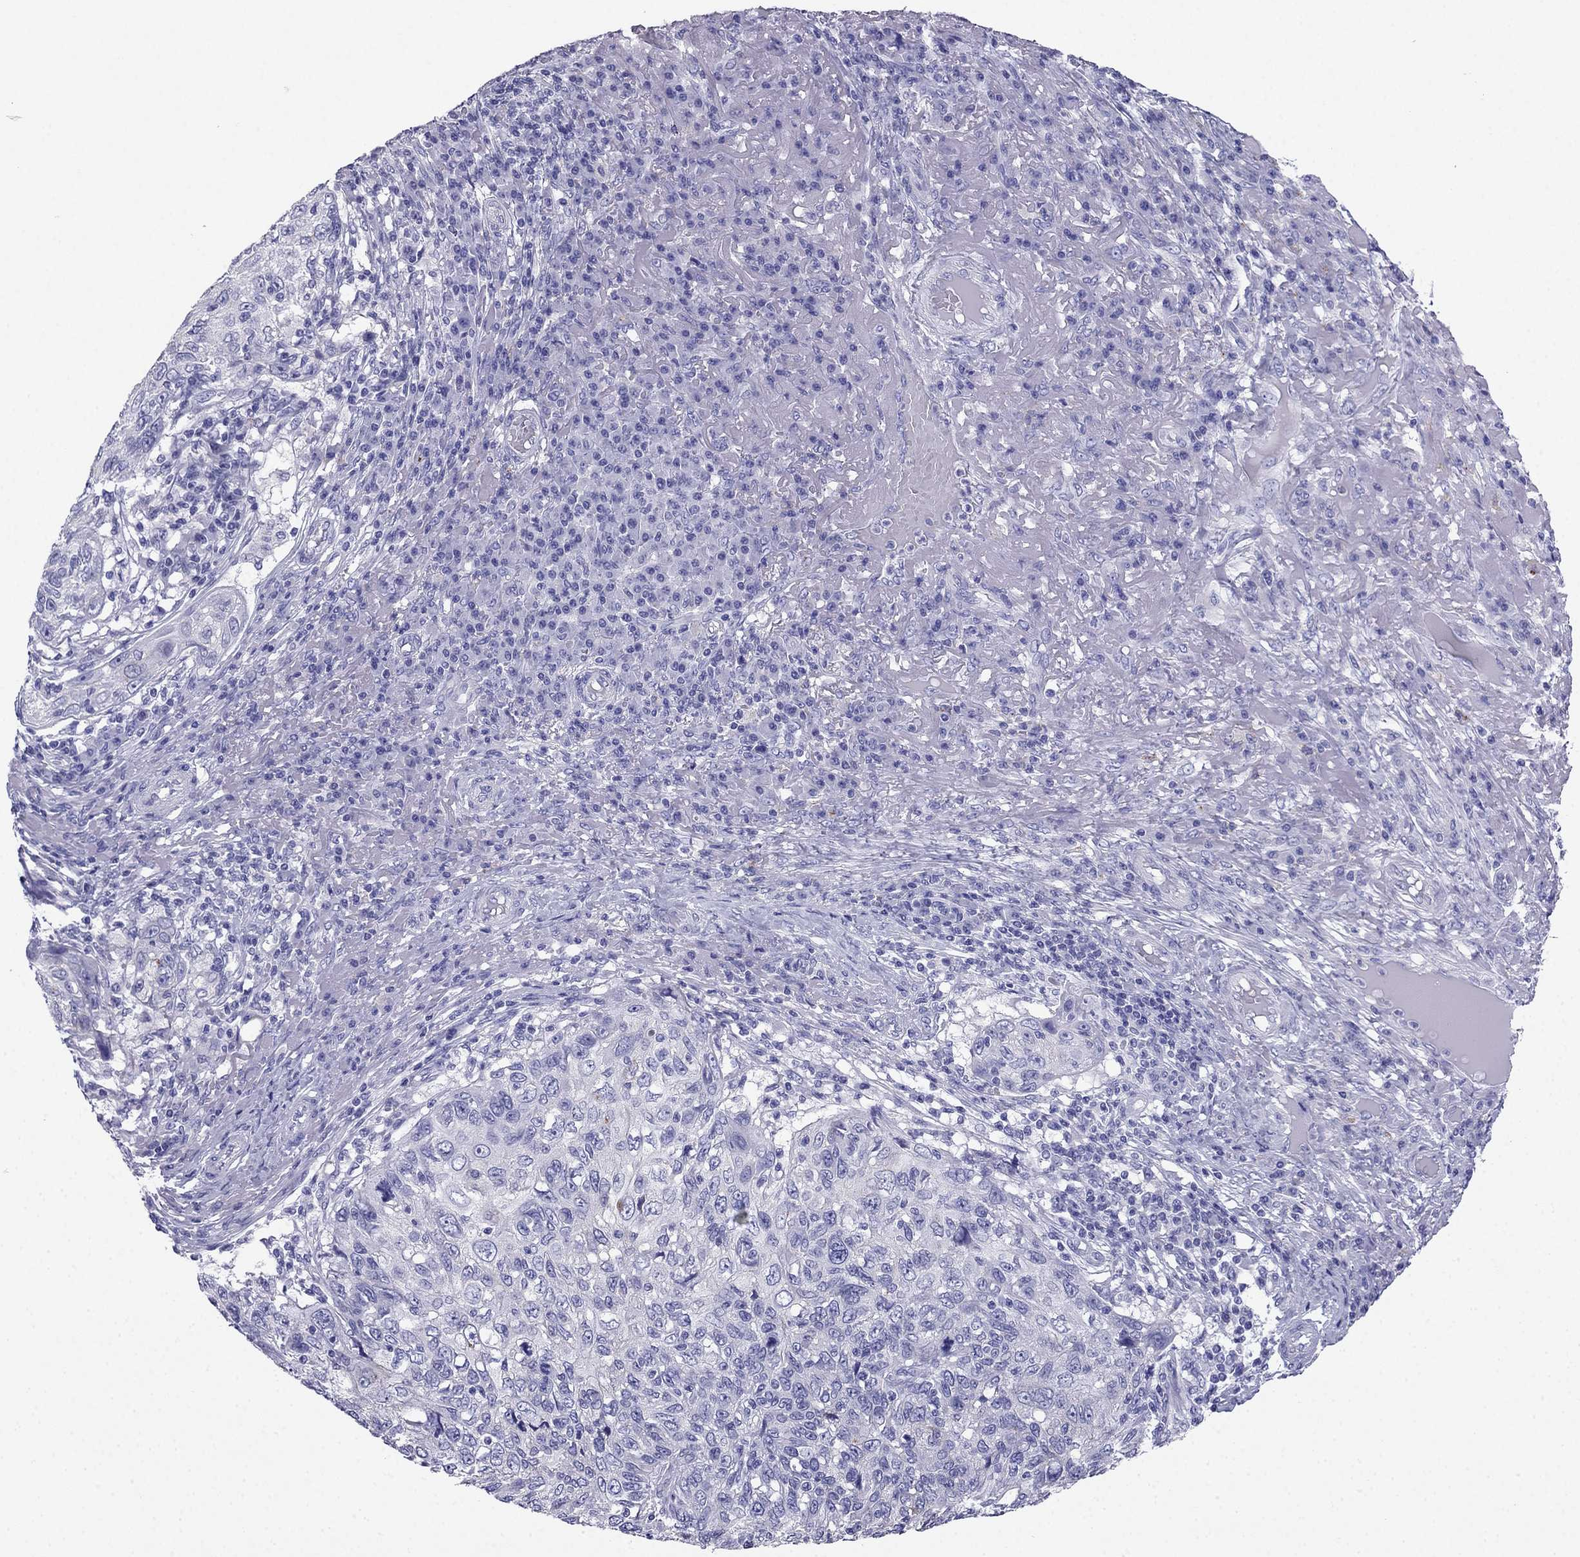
{"staining": {"intensity": "negative", "quantity": "none", "location": "none"}, "tissue": "skin cancer", "cell_type": "Tumor cells", "image_type": "cancer", "snomed": [{"axis": "morphology", "description": "Squamous cell carcinoma, NOS"}, {"axis": "topography", "description": "Skin"}], "caption": "Histopathology image shows no significant protein expression in tumor cells of skin squamous cell carcinoma.", "gene": "PTH", "patient": {"sex": "male", "age": 92}}